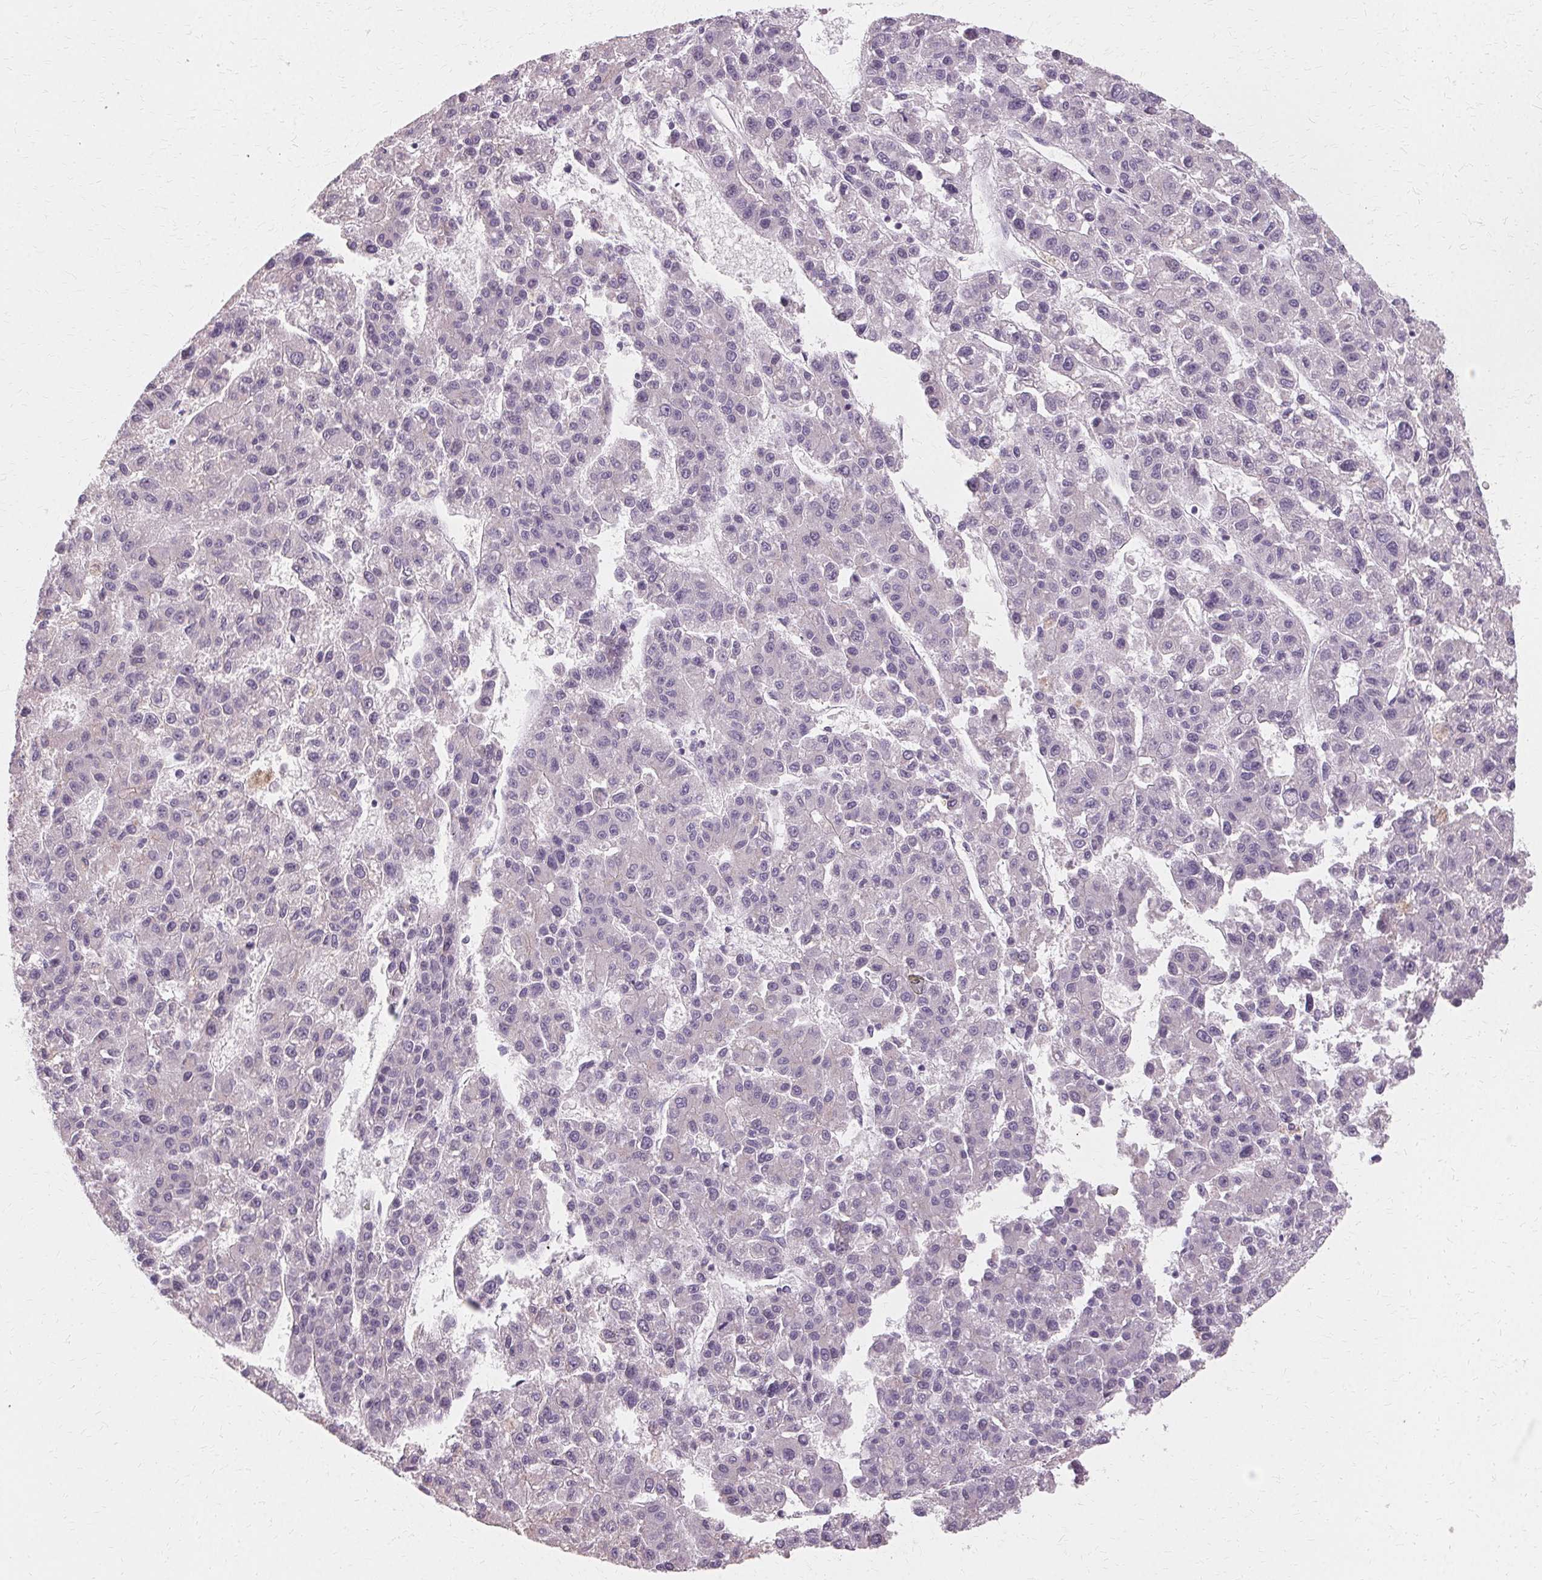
{"staining": {"intensity": "negative", "quantity": "none", "location": "none"}, "tissue": "liver cancer", "cell_type": "Tumor cells", "image_type": "cancer", "snomed": [{"axis": "morphology", "description": "Carcinoma, Hepatocellular, NOS"}, {"axis": "topography", "description": "Liver"}], "caption": "Immunohistochemistry of human hepatocellular carcinoma (liver) shows no staining in tumor cells.", "gene": "FCRL3", "patient": {"sex": "male", "age": 70}}